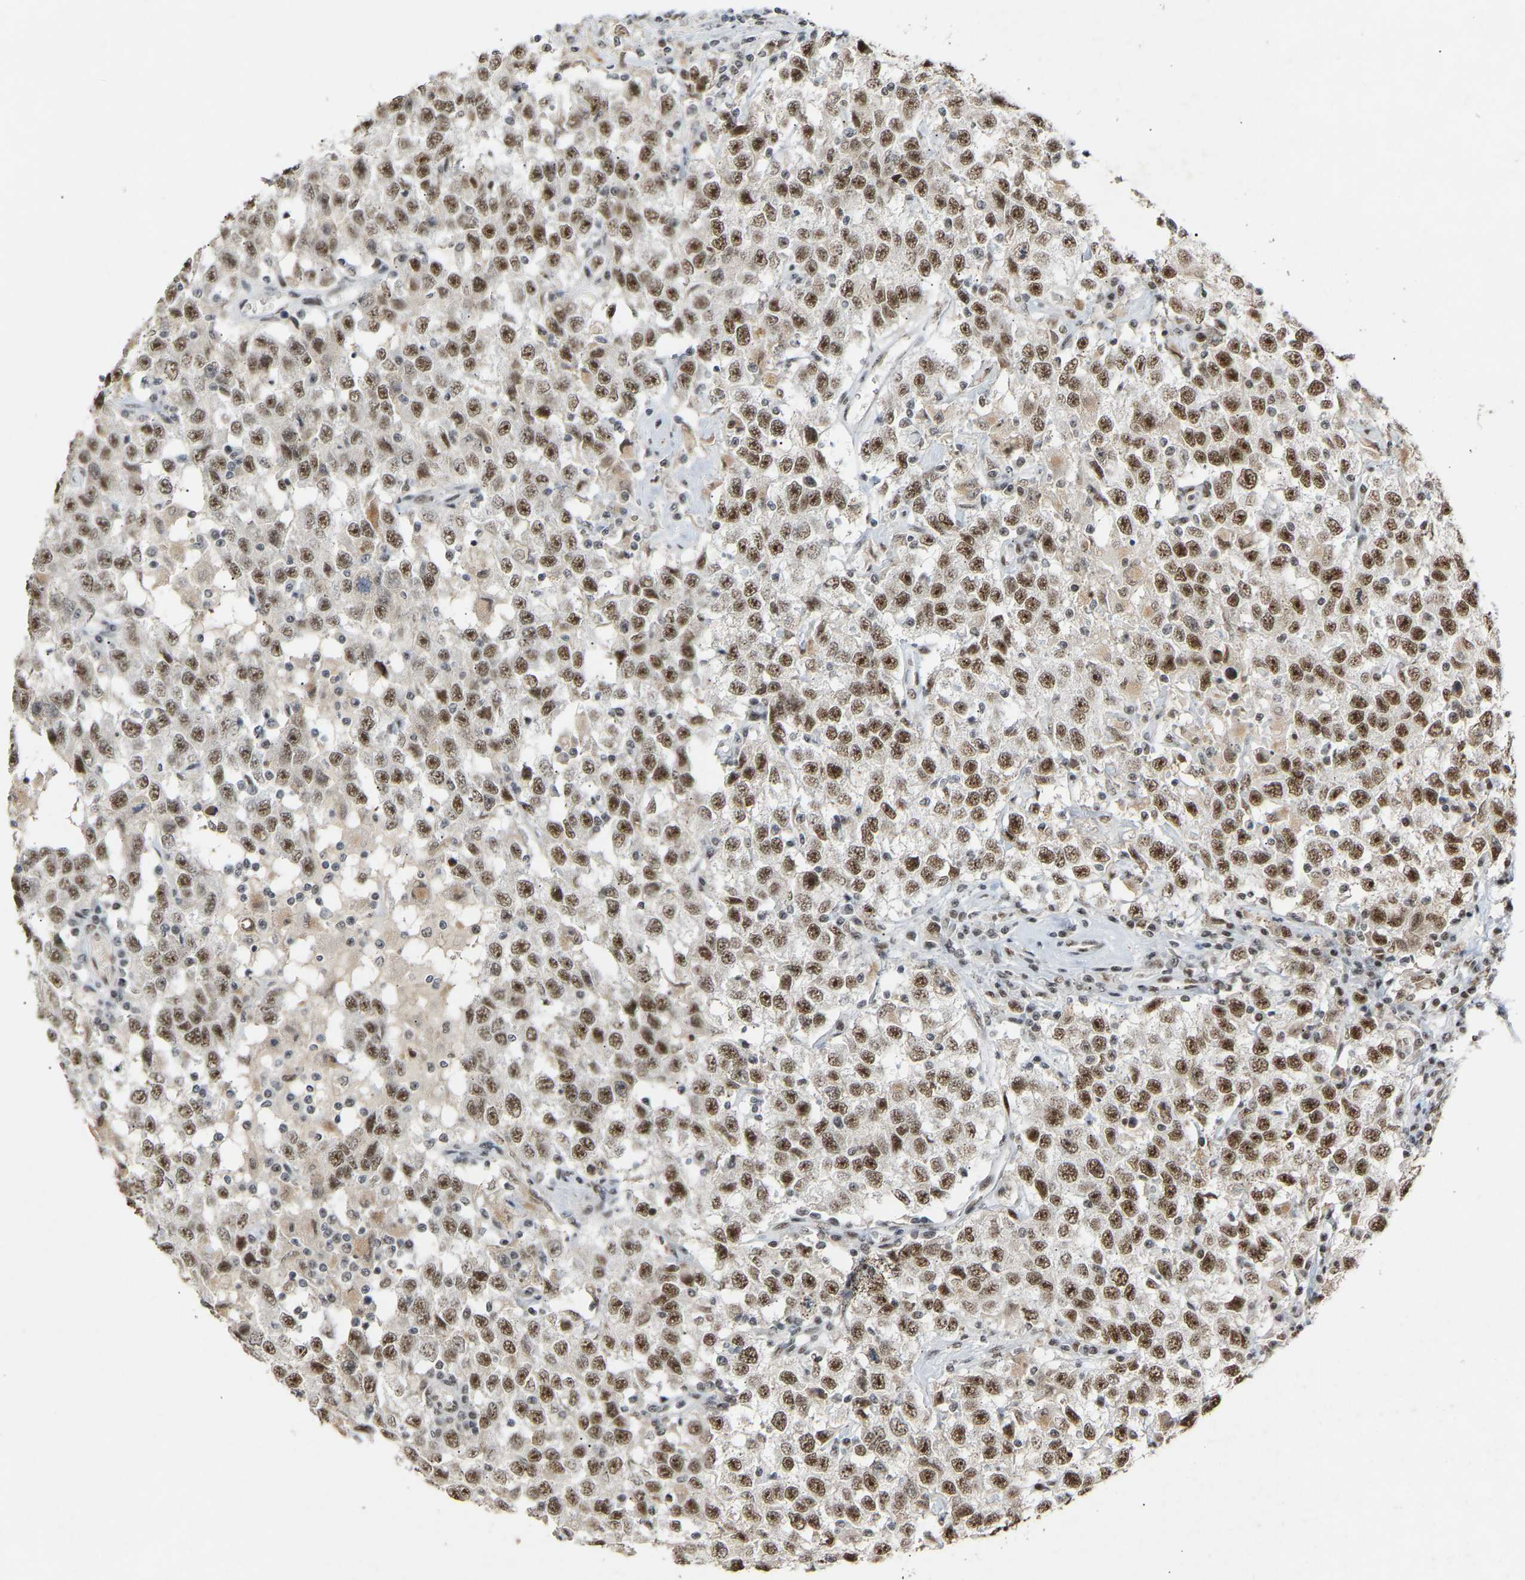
{"staining": {"intensity": "strong", "quantity": ">75%", "location": "nuclear"}, "tissue": "testis cancer", "cell_type": "Tumor cells", "image_type": "cancer", "snomed": [{"axis": "morphology", "description": "Seminoma, NOS"}, {"axis": "topography", "description": "Testis"}], "caption": "IHC of testis seminoma demonstrates high levels of strong nuclear positivity in about >75% of tumor cells. (brown staining indicates protein expression, while blue staining denotes nuclei).", "gene": "NELFB", "patient": {"sex": "male", "age": 41}}